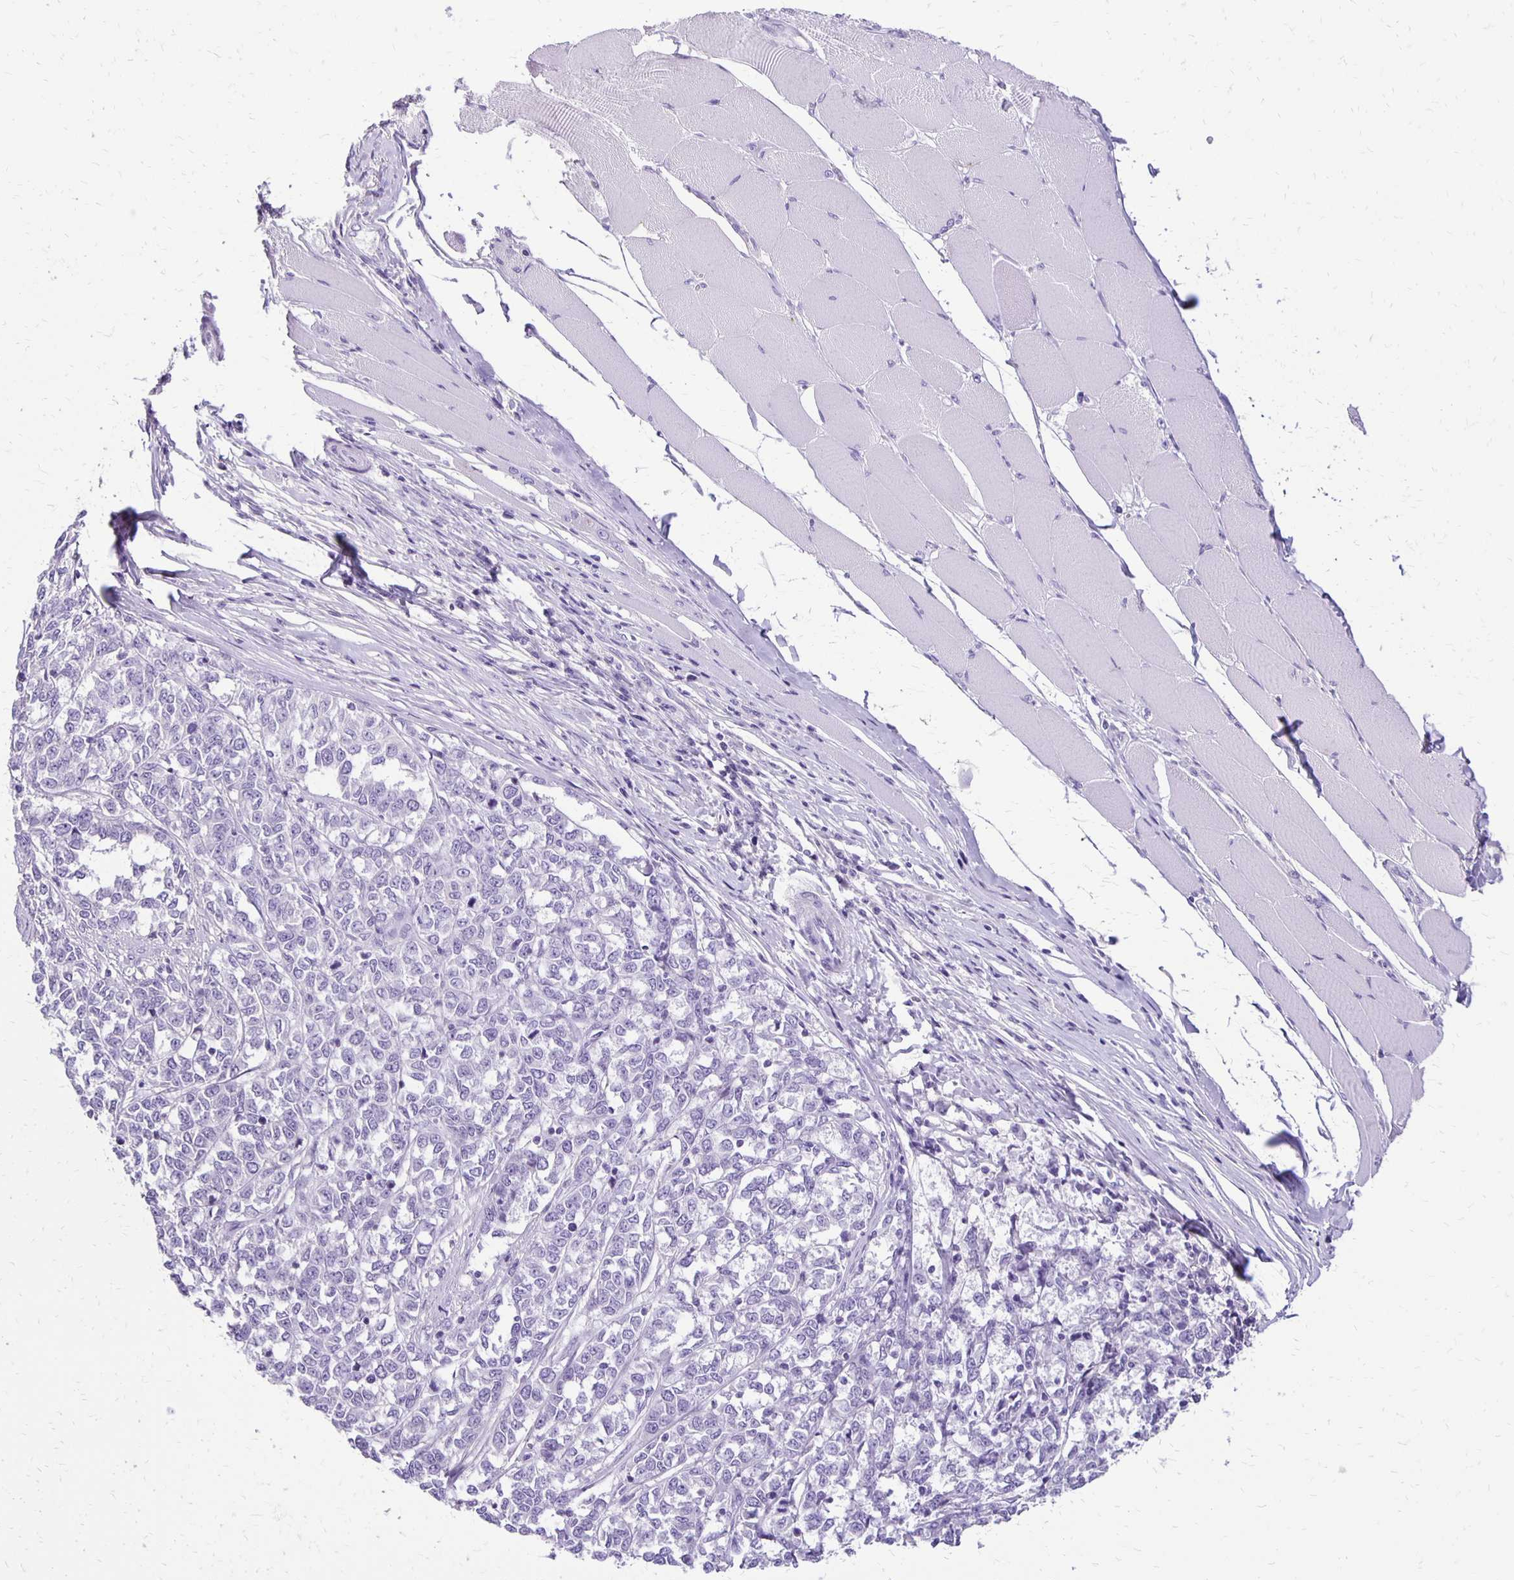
{"staining": {"intensity": "negative", "quantity": "none", "location": "none"}, "tissue": "melanoma", "cell_type": "Tumor cells", "image_type": "cancer", "snomed": [{"axis": "morphology", "description": "Malignant melanoma, NOS"}, {"axis": "topography", "description": "Skin"}], "caption": "Tumor cells show no significant protein positivity in melanoma. (Immunohistochemistry, brightfield microscopy, high magnification).", "gene": "ANKRD45", "patient": {"sex": "female", "age": 72}}